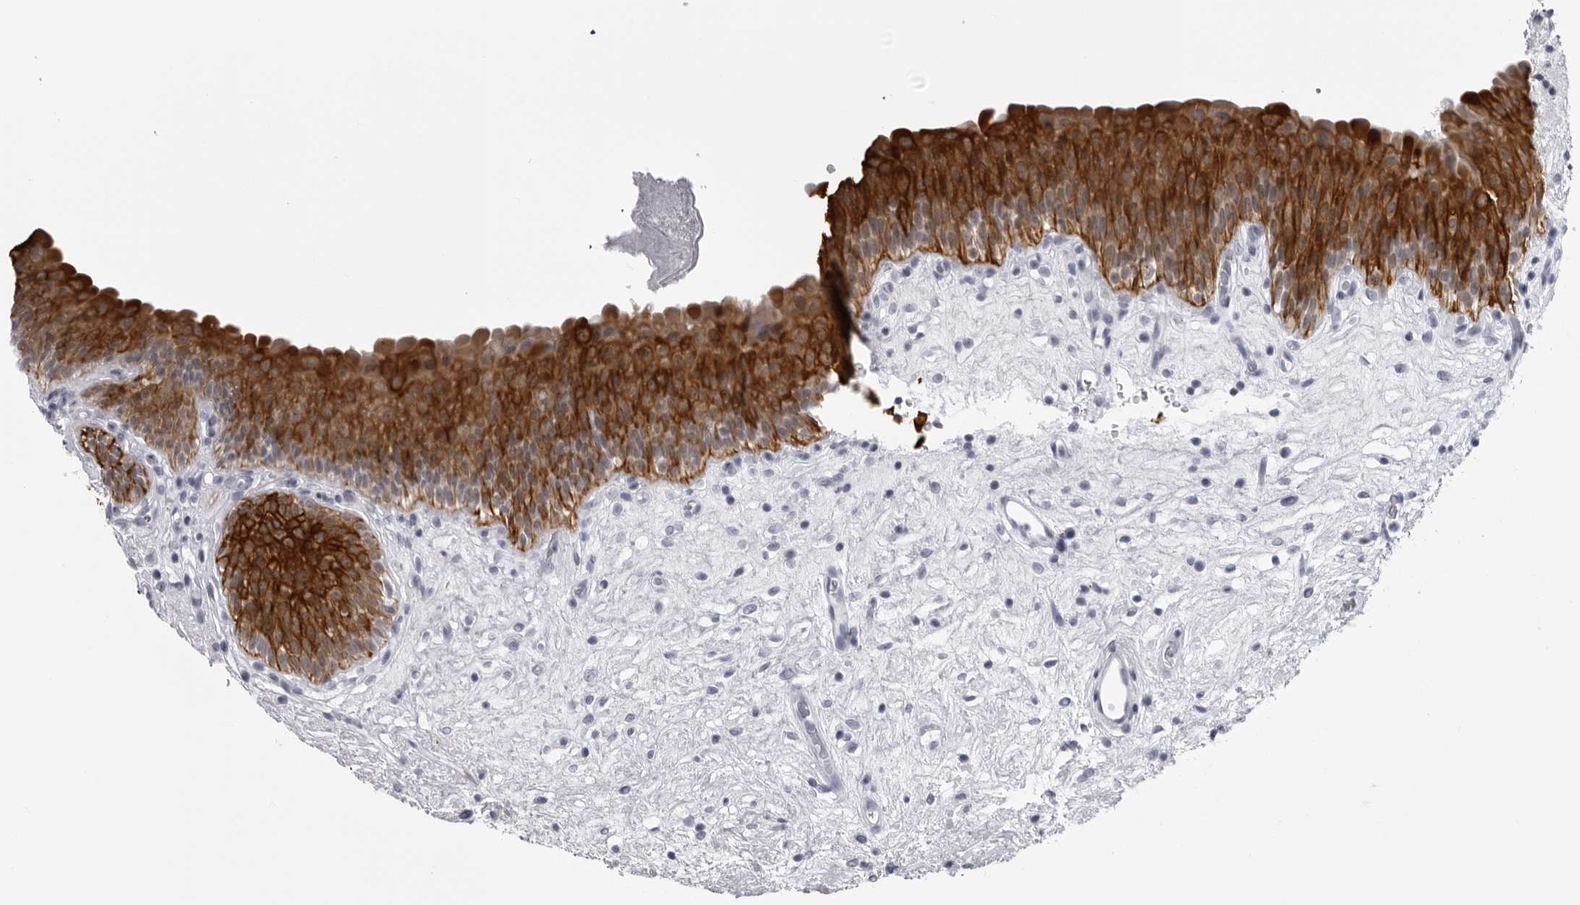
{"staining": {"intensity": "strong", "quantity": ">75%", "location": "cytoplasmic/membranous"}, "tissue": "urinary bladder", "cell_type": "Urothelial cells", "image_type": "normal", "snomed": [{"axis": "morphology", "description": "Normal tissue, NOS"}, {"axis": "topography", "description": "Urinary bladder"}], "caption": "Immunohistochemical staining of benign urinary bladder shows high levels of strong cytoplasmic/membranous expression in about >75% of urothelial cells. Nuclei are stained in blue.", "gene": "UROD", "patient": {"sex": "male", "age": 83}}